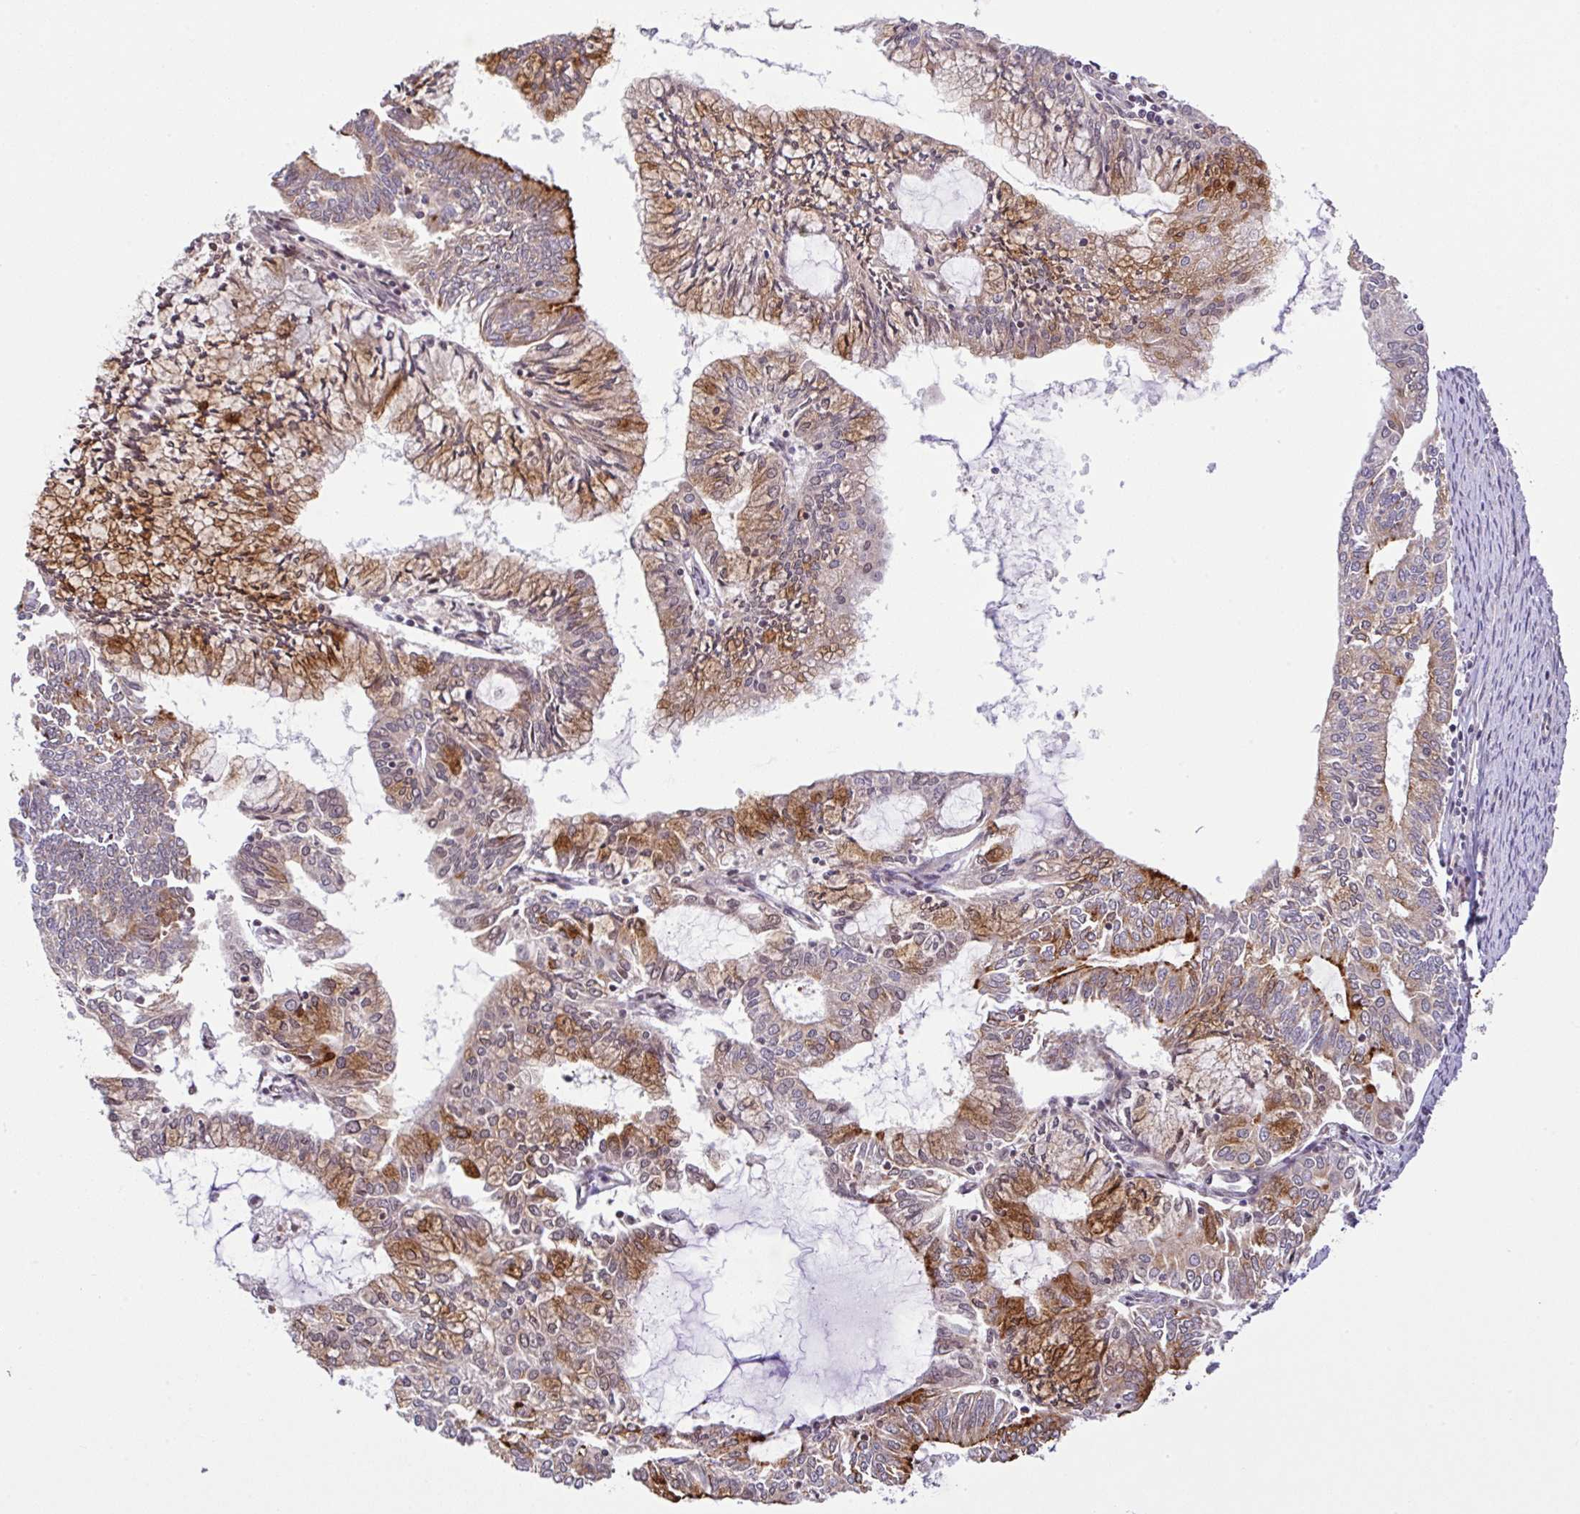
{"staining": {"intensity": "strong", "quantity": "25%-75%", "location": "cytoplasmic/membranous"}, "tissue": "endometrial cancer", "cell_type": "Tumor cells", "image_type": "cancer", "snomed": [{"axis": "morphology", "description": "Adenocarcinoma, NOS"}, {"axis": "topography", "description": "Endometrium"}], "caption": "The immunohistochemical stain highlights strong cytoplasmic/membranous expression in tumor cells of endometrial cancer tissue.", "gene": "UBE4A", "patient": {"sex": "female", "age": 61}}